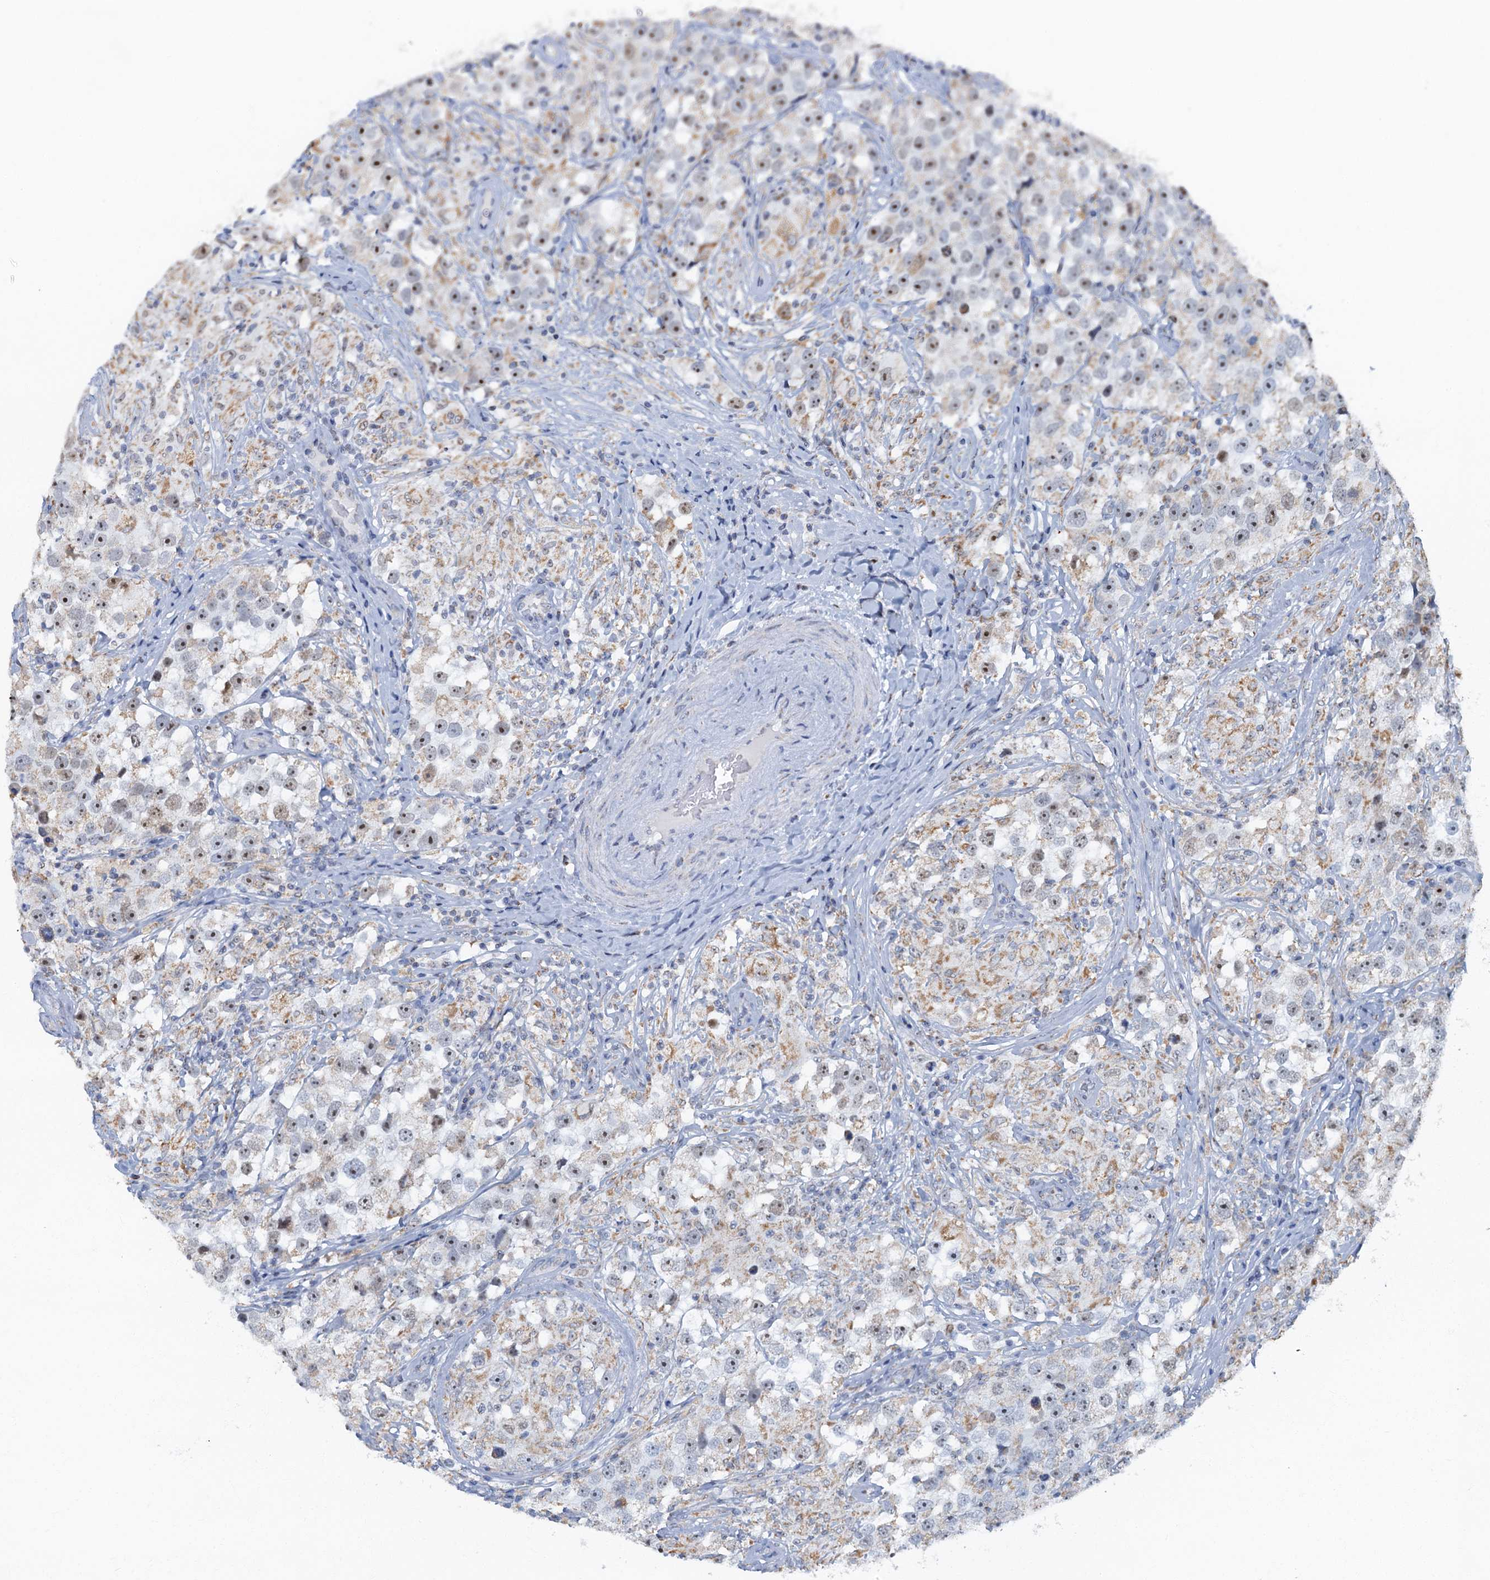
{"staining": {"intensity": "moderate", "quantity": "<25%", "location": "nuclear"}, "tissue": "testis cancer", "cell_type": "Tumor cells", "image_type": "cancer", "snomed": [{"axis": "morphology", "description": "Seminoma, NOS"}, {"axis": "topography", "description": "Testis"}], "caption": "Immunohistochemistry (DAB (3,3'-diaminobenzidine)) staining of human testis cancer exhibits moderate nuclear protein positivity in approximately <25% of tumor cells.", "gene": "RAD9B", "patient": {"sex": "male", "age": 46}}